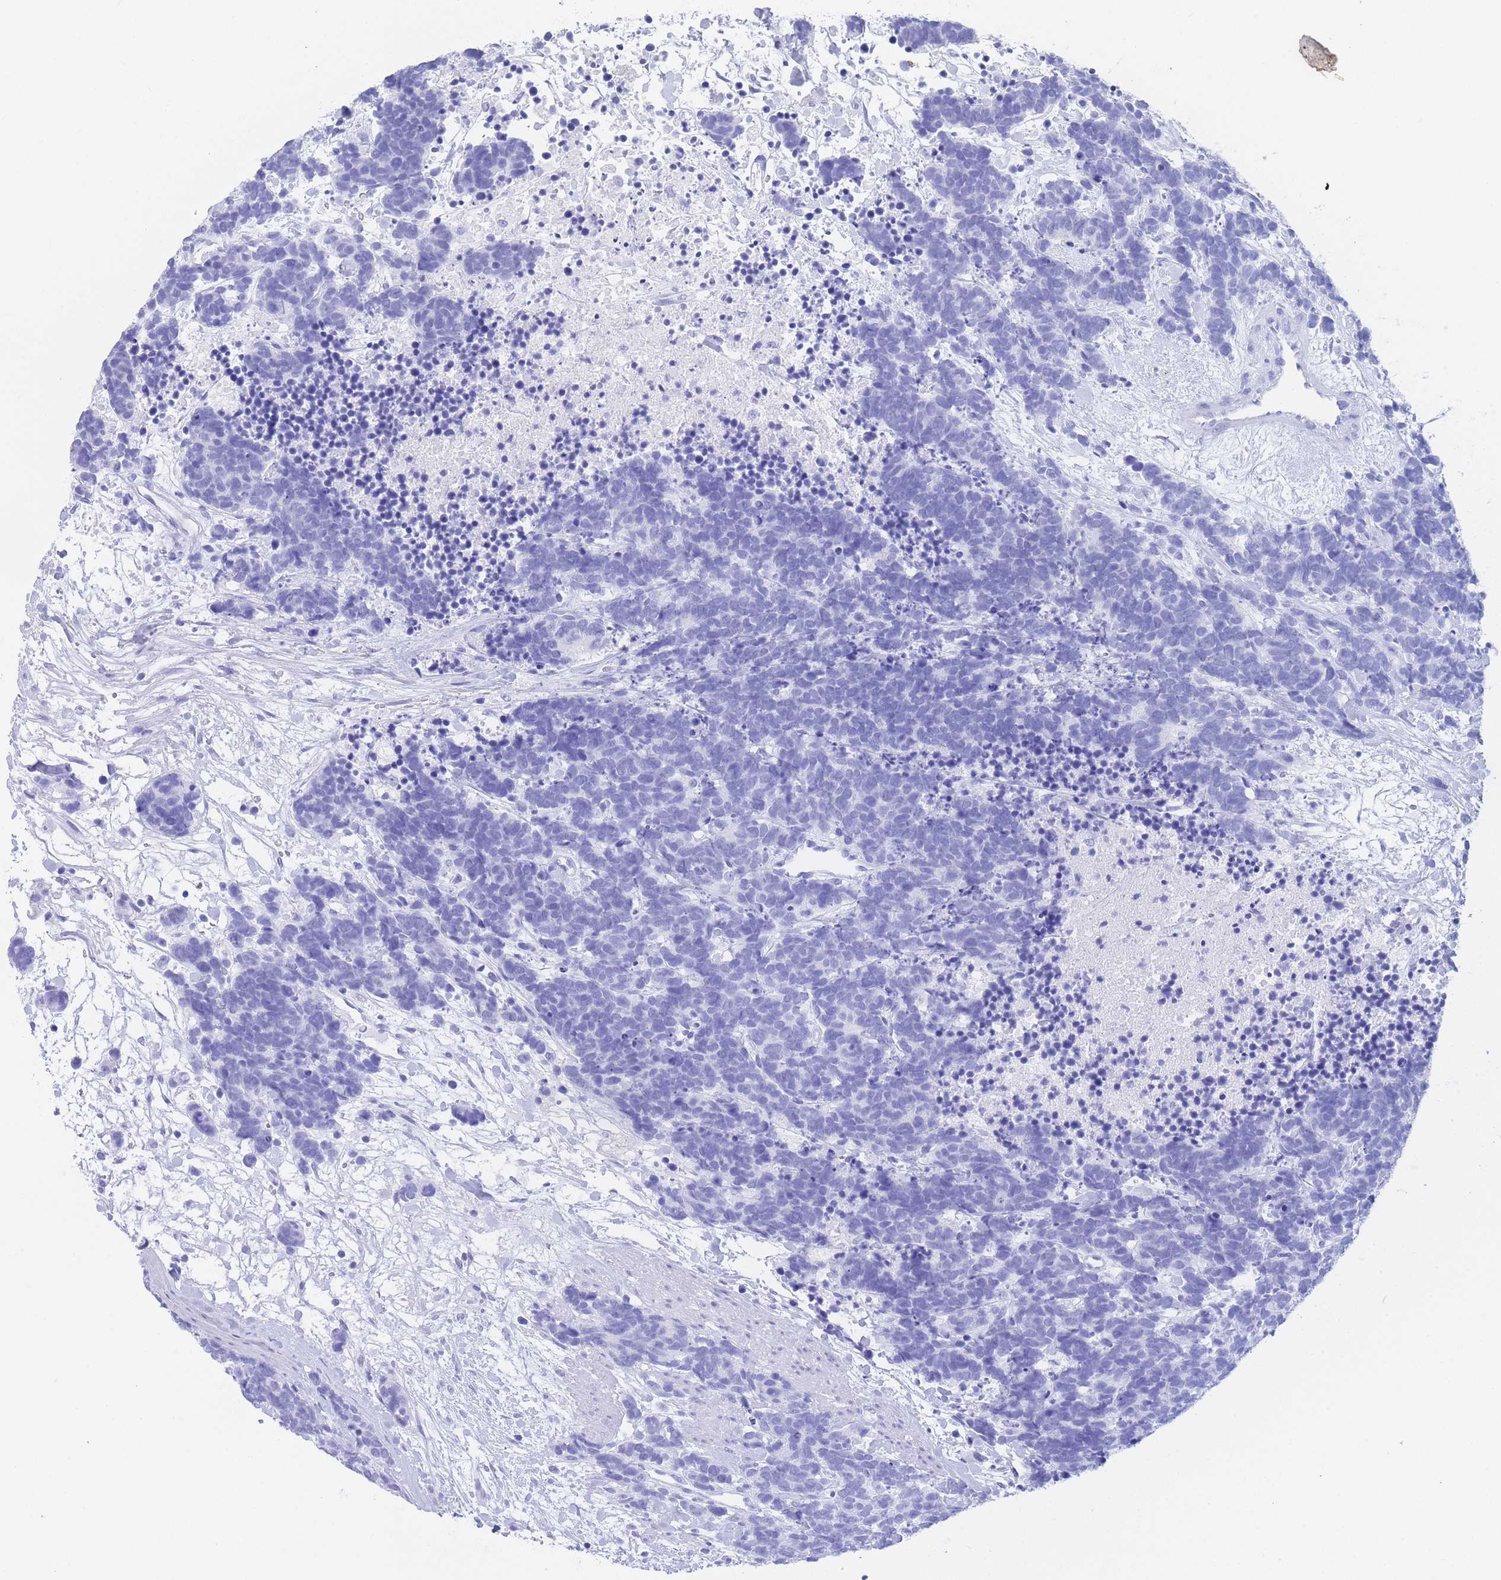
{"staining": {"intensity": "negative", "quantity": "none", "location": "none"}, "tissue": "carcinoid", "cell_type": "Tumor cells", "image_type": "cancer", "snomed": [{"axis": "morphology", "description": "Carcinoma, NOS"}, {"axis": "morphology", "description": "Carcinoid, malignant, NOS"}, {"axis": "topography", "description": "Prostate"}], "caption": "DAB (3,3'-diaminobenzidine) immunohistochemical staining of human carcinoid exhibits no significant expression in tumor cells.", "gene": "SLCO1B3", "patient": {"sex": "male", "age": 57}}